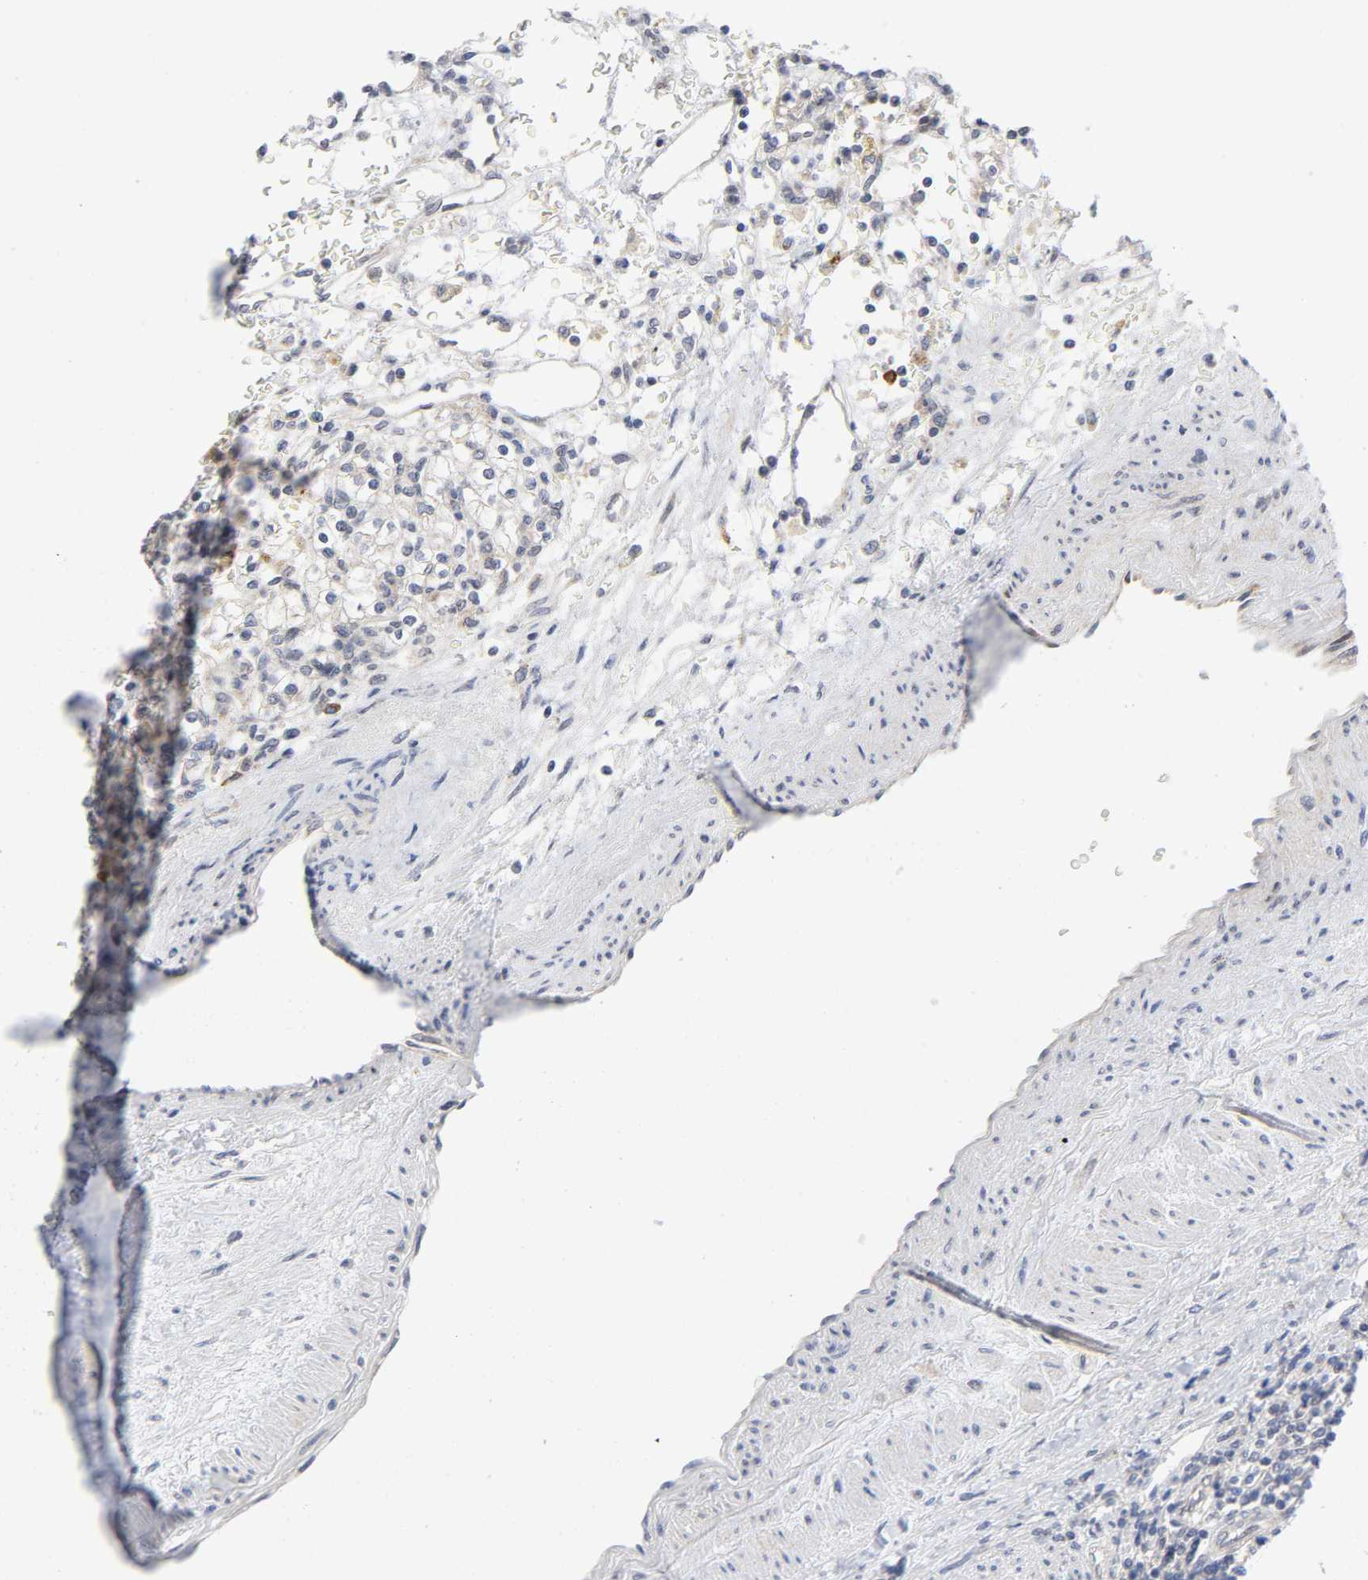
{"staining": {"intensity": "weak", "quantity": "<25%", "location": "cytoplasmic/membranous"}, "tissue": "renal cancer", "cell_type": "Tumor cells", "image_type": "cancer", "snomed": [{"axis": "morphology", "description": "Normal tissue, NOS"}, {"axis": "morphology", "description": "Adenocarcinoma, NOS"}, {"axis": "topography", "description": "Kidney"}], "caption": "Immunohistochemical staining of human renal cancer demonstrates no significant staining in tumor cells.", "gene": "EIF5", "patient": {"sex": "female", "age": 55}}